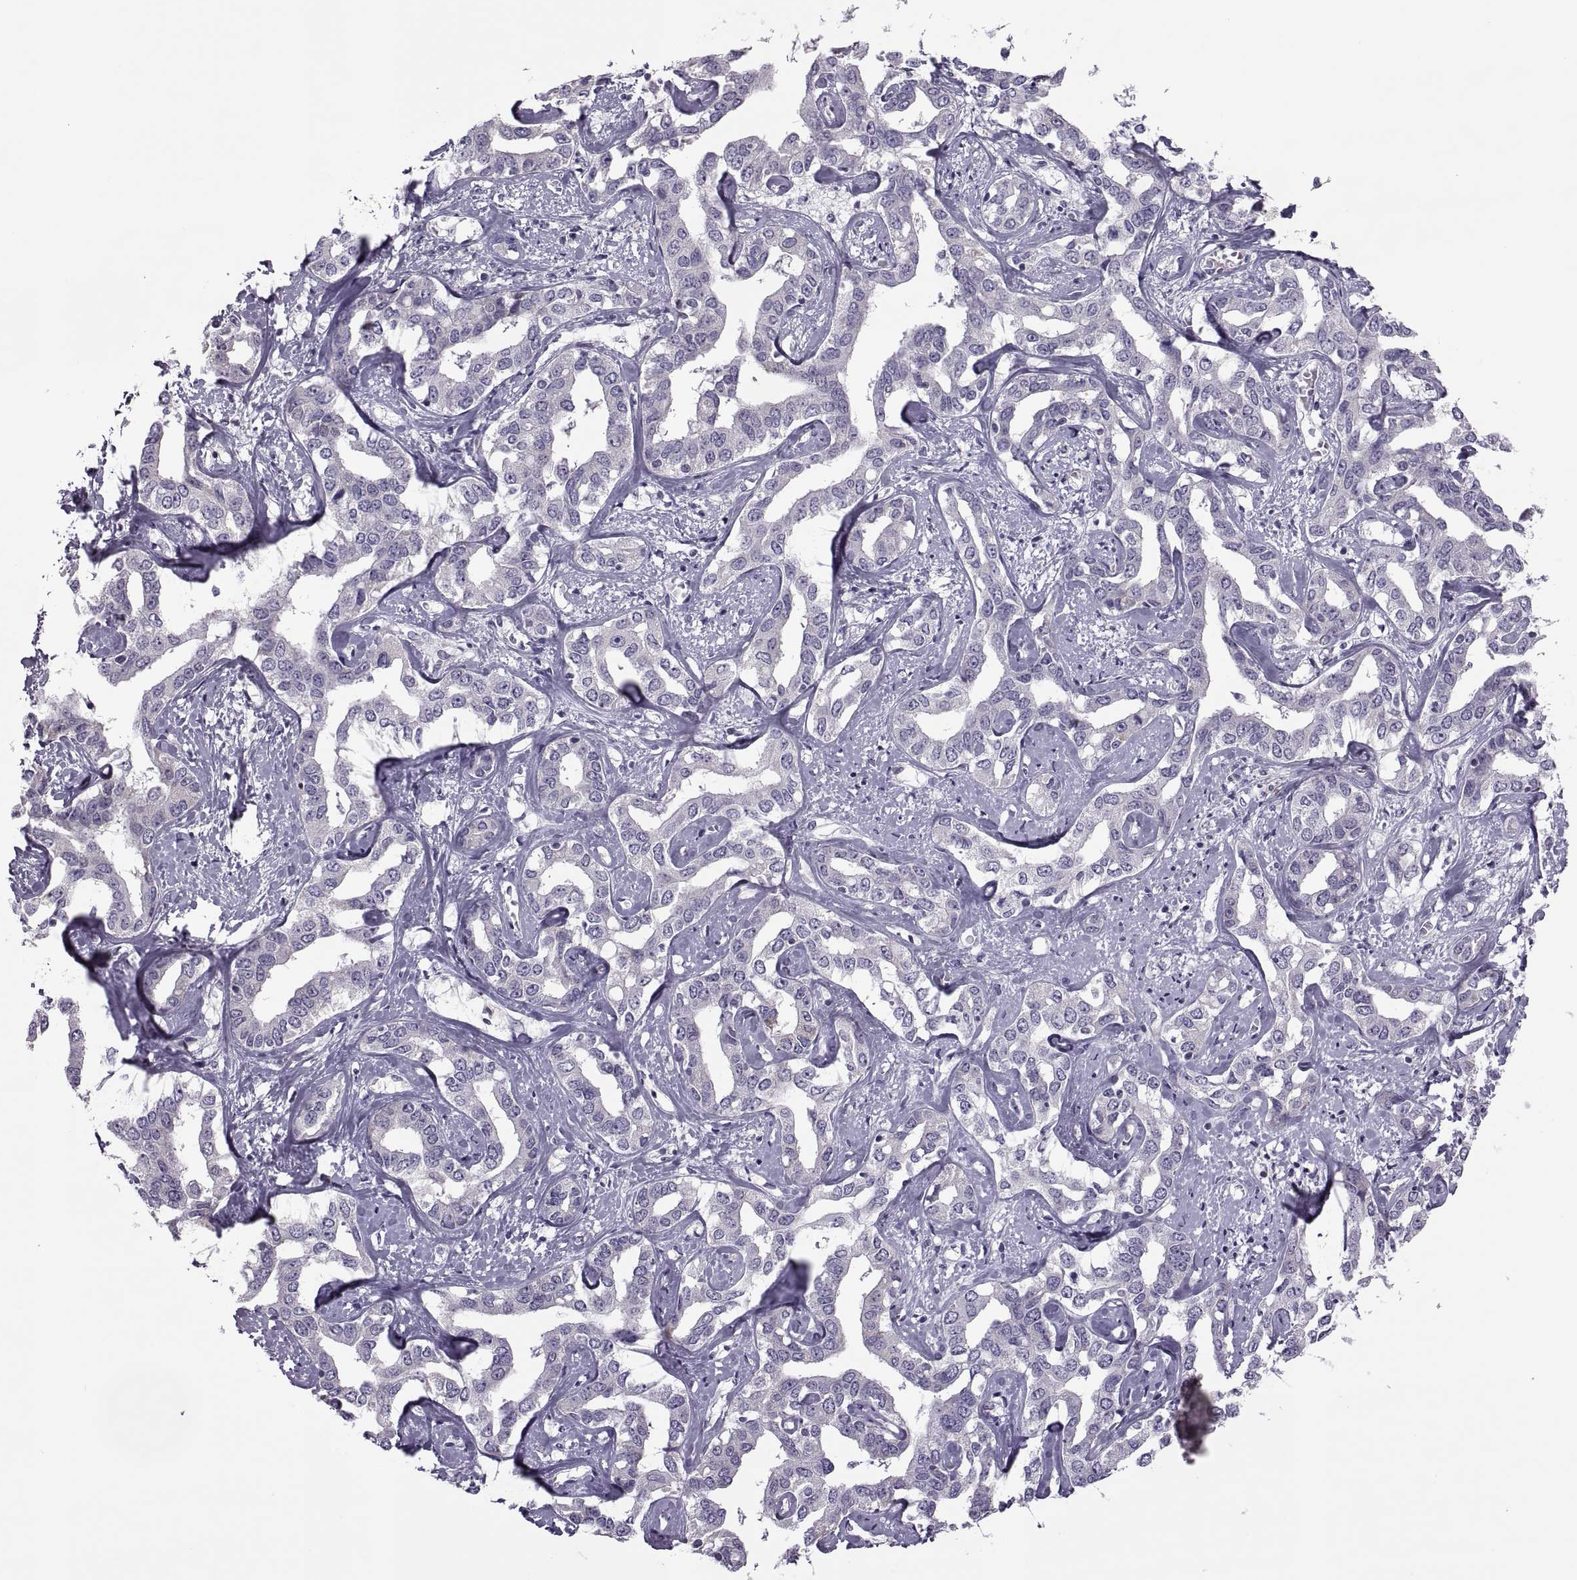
{"staining": {"intensity": "negative", "quantity": "none", "location": "none"}, "tissue": "liver cancer", "cell_type": "Tumor cells", "image_type": "cancer", "snomed": [{"axis": "morphology", "description": "Cholangiocarcinoma"}, {"axis": "topography", "description": "Liver"}], "caption": "High magnification brightfield microscopy of liver cancer stained with DAB (brown) and counterstained with hematoxylin (blue): tumor cells show no significant expression.", "gene": "ODF3", "patient": {"sex": "male", "age": 59}}